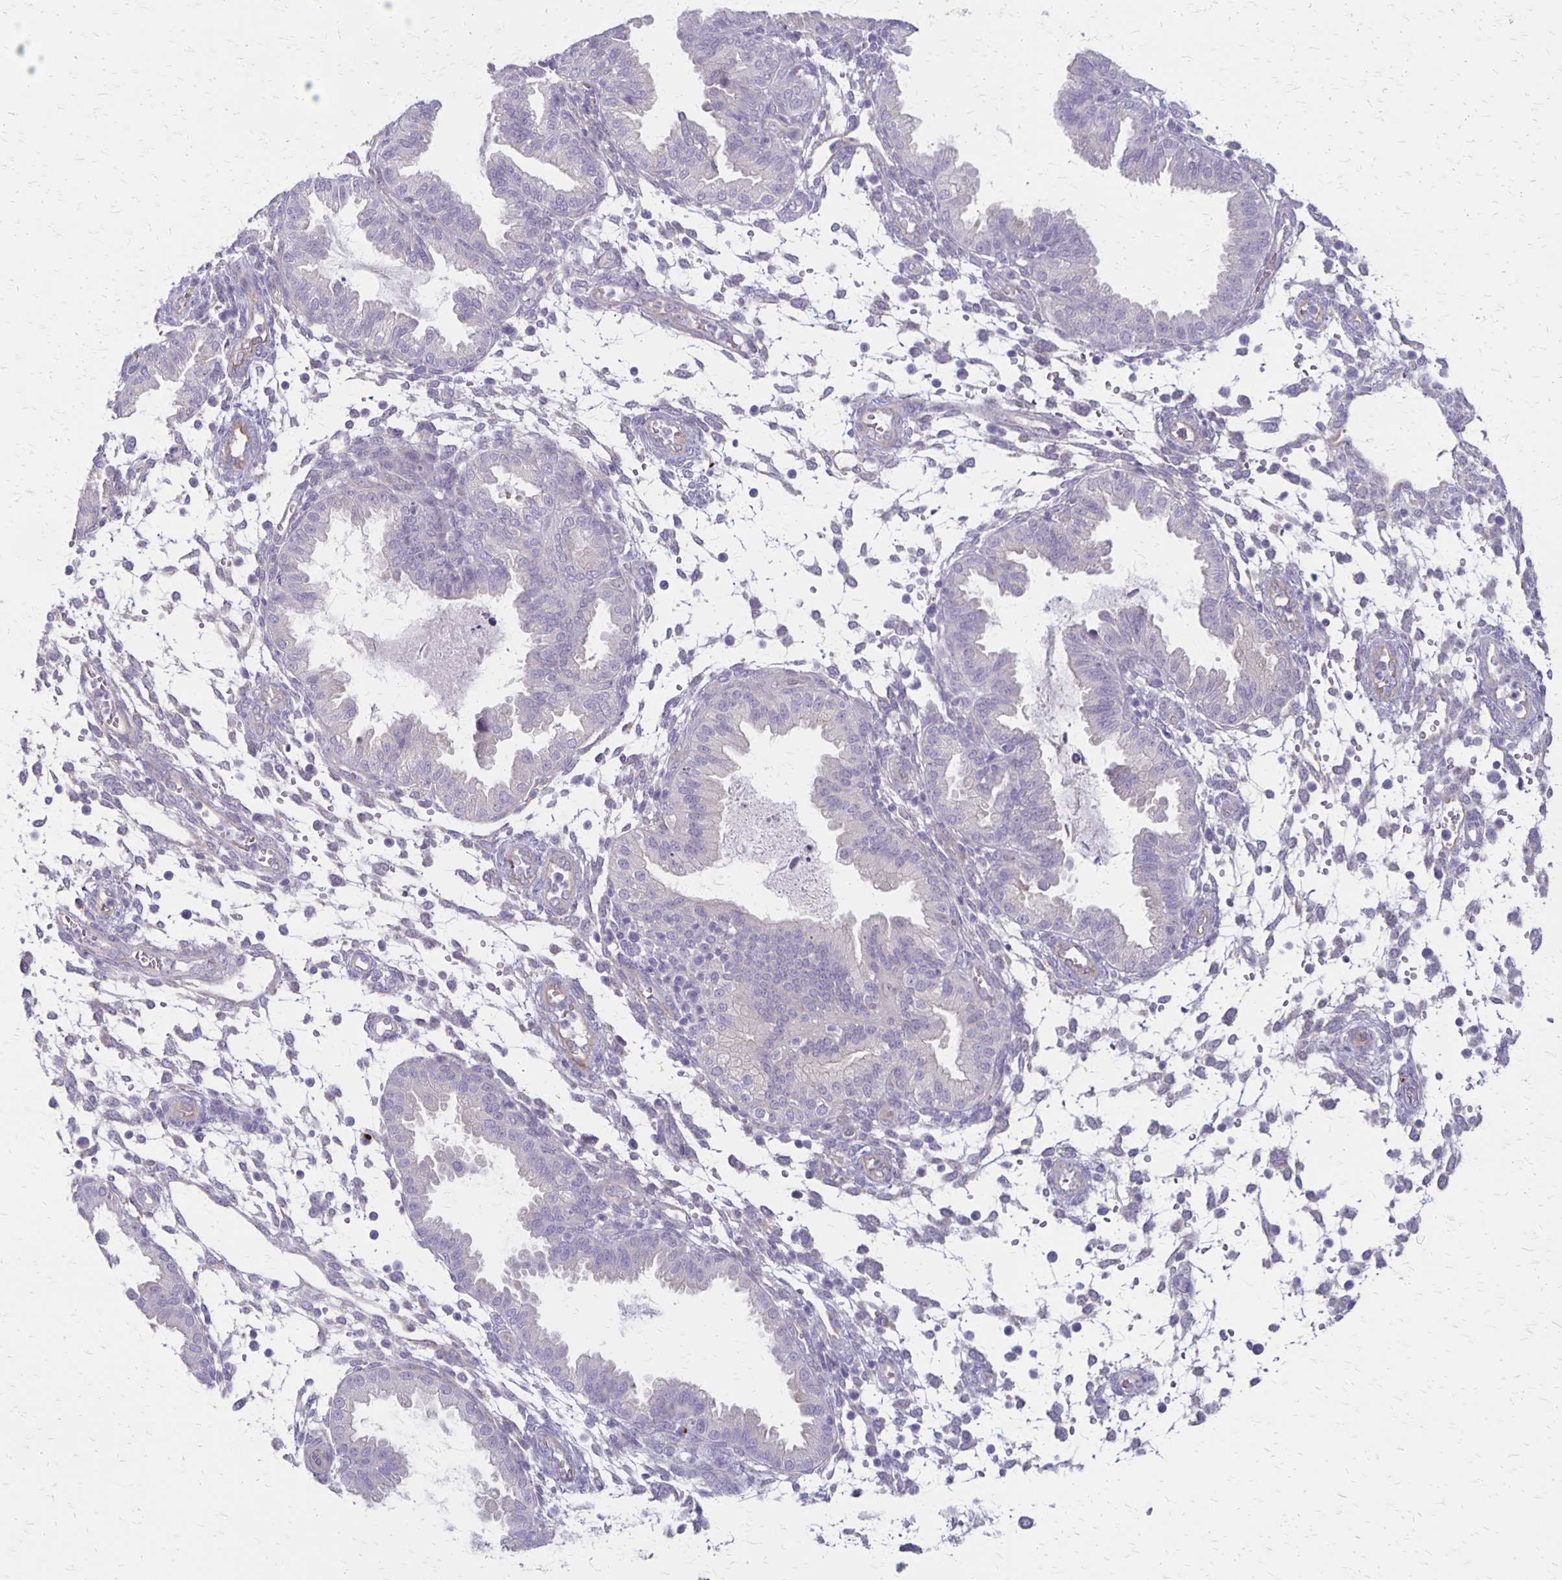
{"staining": {"intensity": "negative", "quantity": "none", "location": "none"}, "tissue": "endometrium", "cell_type": "Cells in endometrial stroma", "image_type": "normal", "snomed": [{"axis": "morphology", "description": "Normal tissue, NOS"}, {"axis": "topography", "description": "Endometrium"}], "caption": "Photomicrograph shows no significant protein positivity in cells in endometrial stroma of unremarkable endometrium.", "gene": "HOMER1", "patient": {"sex": "female", "age": 33}}